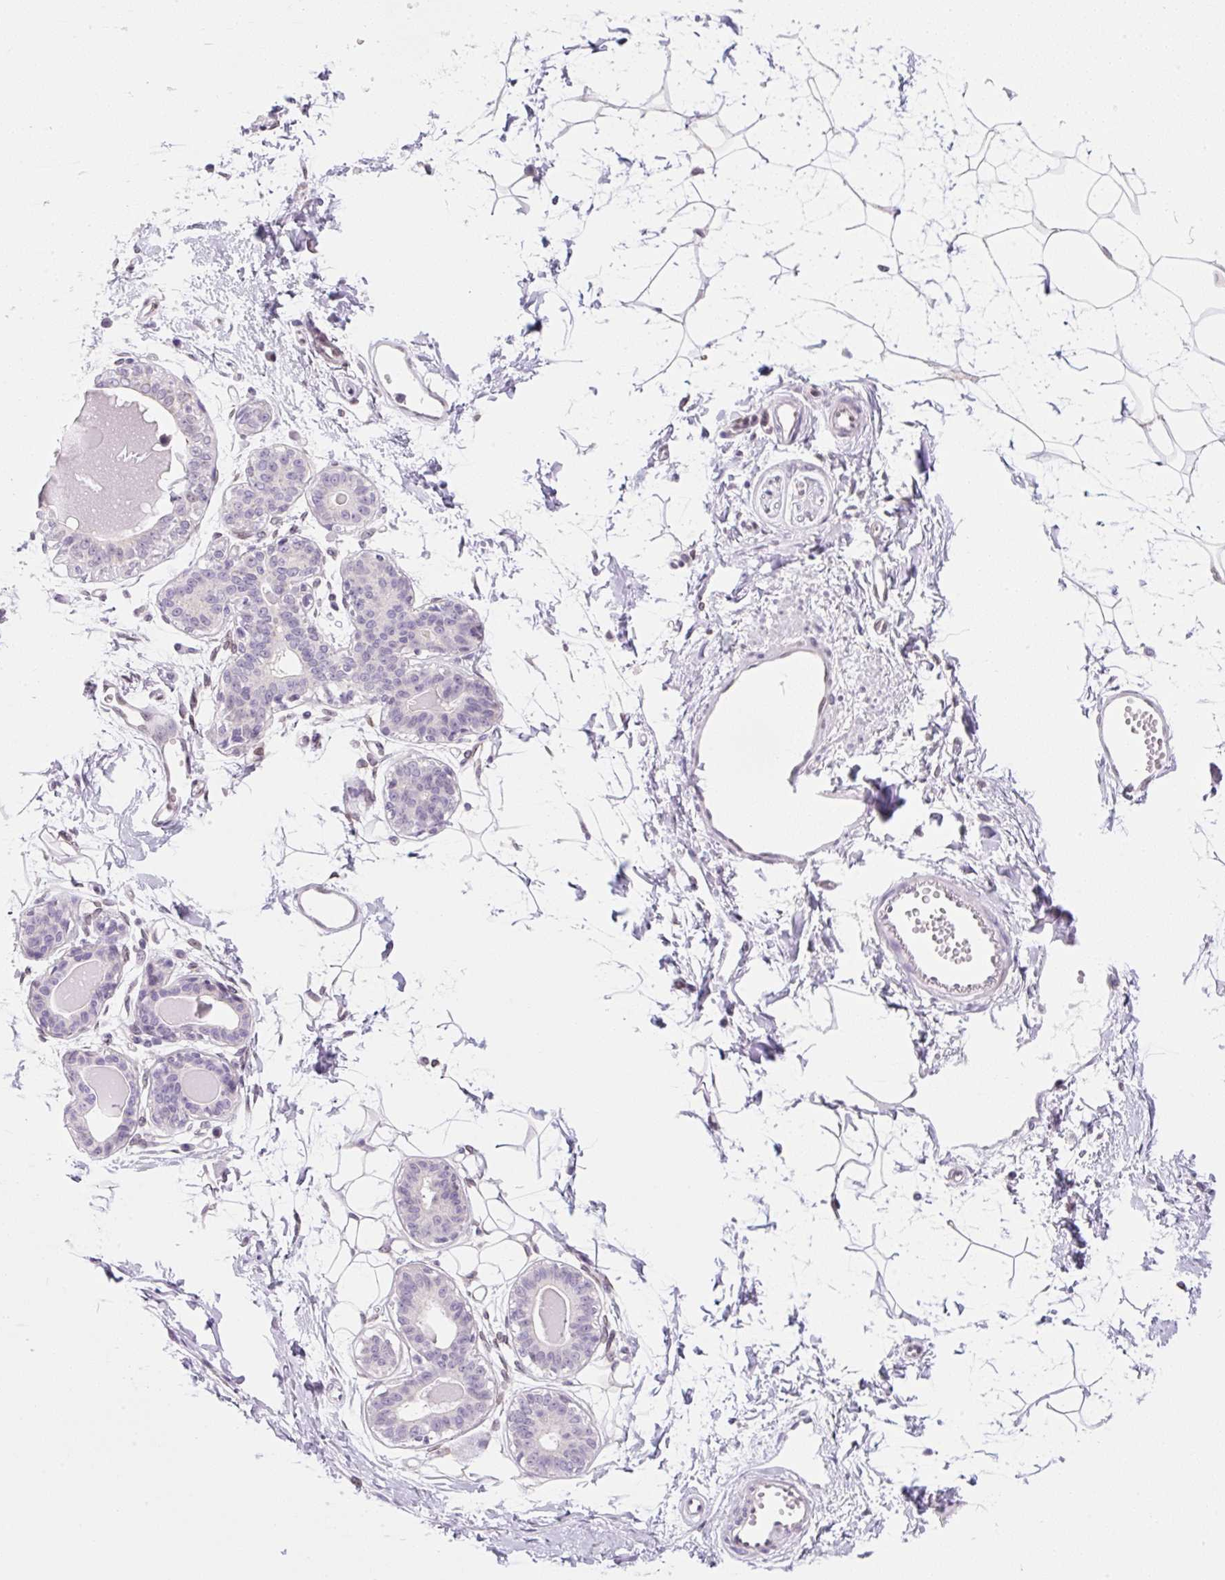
{"staining": {"intensity": "negative", "quantity": "none", "location": "none"}, "tissue": "breast", "cell_type": "Adipocytes", "image_type": "normal", "snomed": [{"axis": "morphology", "description": "Normal tissue, NOS"}, {"axis": "topography", "description": "Breast"}], "caption": "Human breast stained for a protein using IHC shows no positivity in adipocytes.", "gene": "SYNE3", "patient": {"sex": "female", "age": 45}}